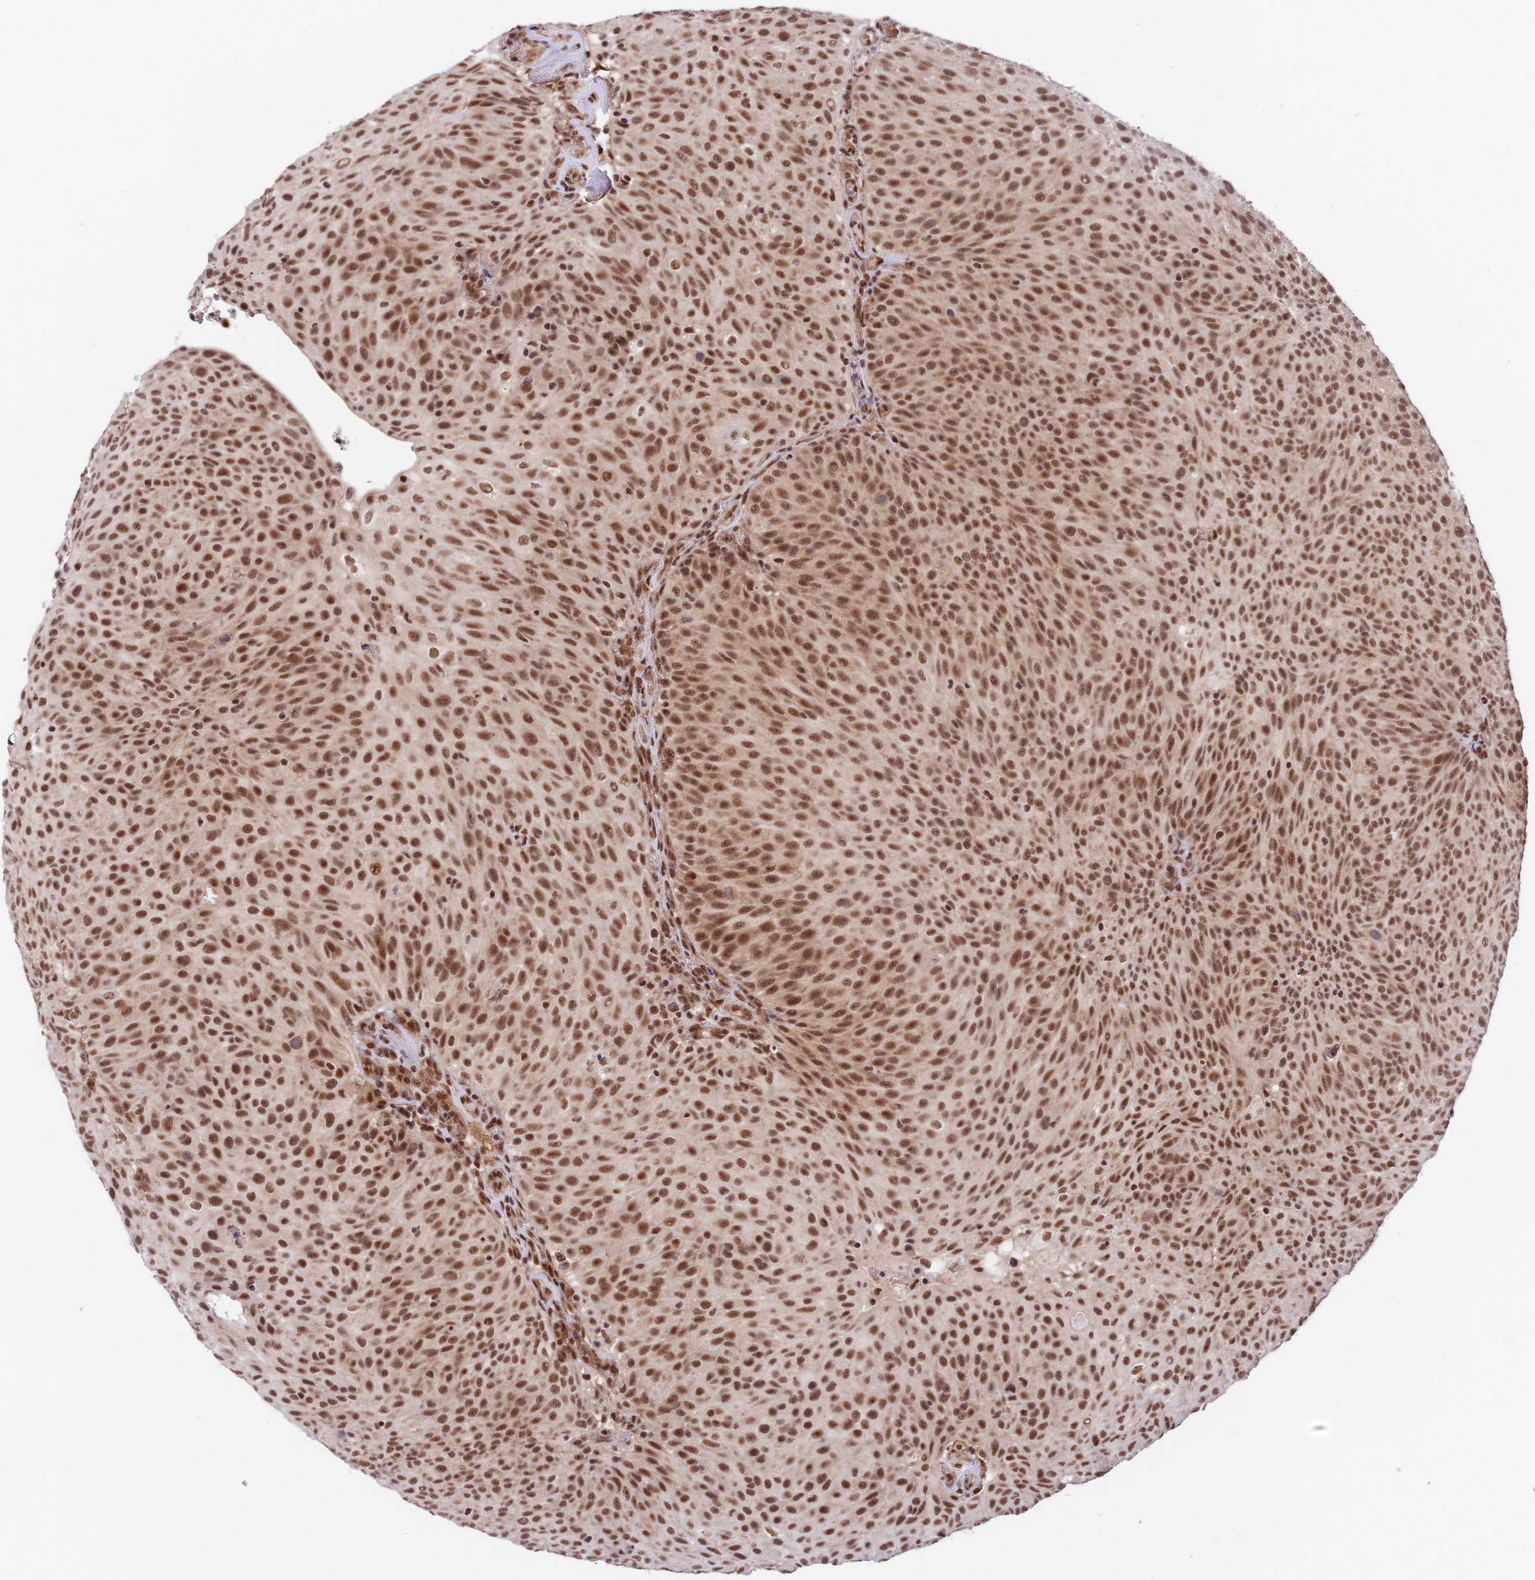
{"staining": {"intensity": "strong", "quantity": ">75%", "location": "nuclear"}, "tissue": "urothelial cancer", "cell_type": "Tumor cells", "image_type": "cancer", "snomed": [{"axis": "morphology", "description": "Urothelial carcinoma, Low grade"}, {"axis": "topography", "description": "Urinary bladder"}], "caption": "IHC (DAB (3,3'-diaminobenzidine)) staining of human urothelial carcinoma (low-grade) reveals strong nuclear protein expression in approximately >75% of tumor cells.", "gene": "RBM42", "patient": {"sex": "male", "age": 78}}